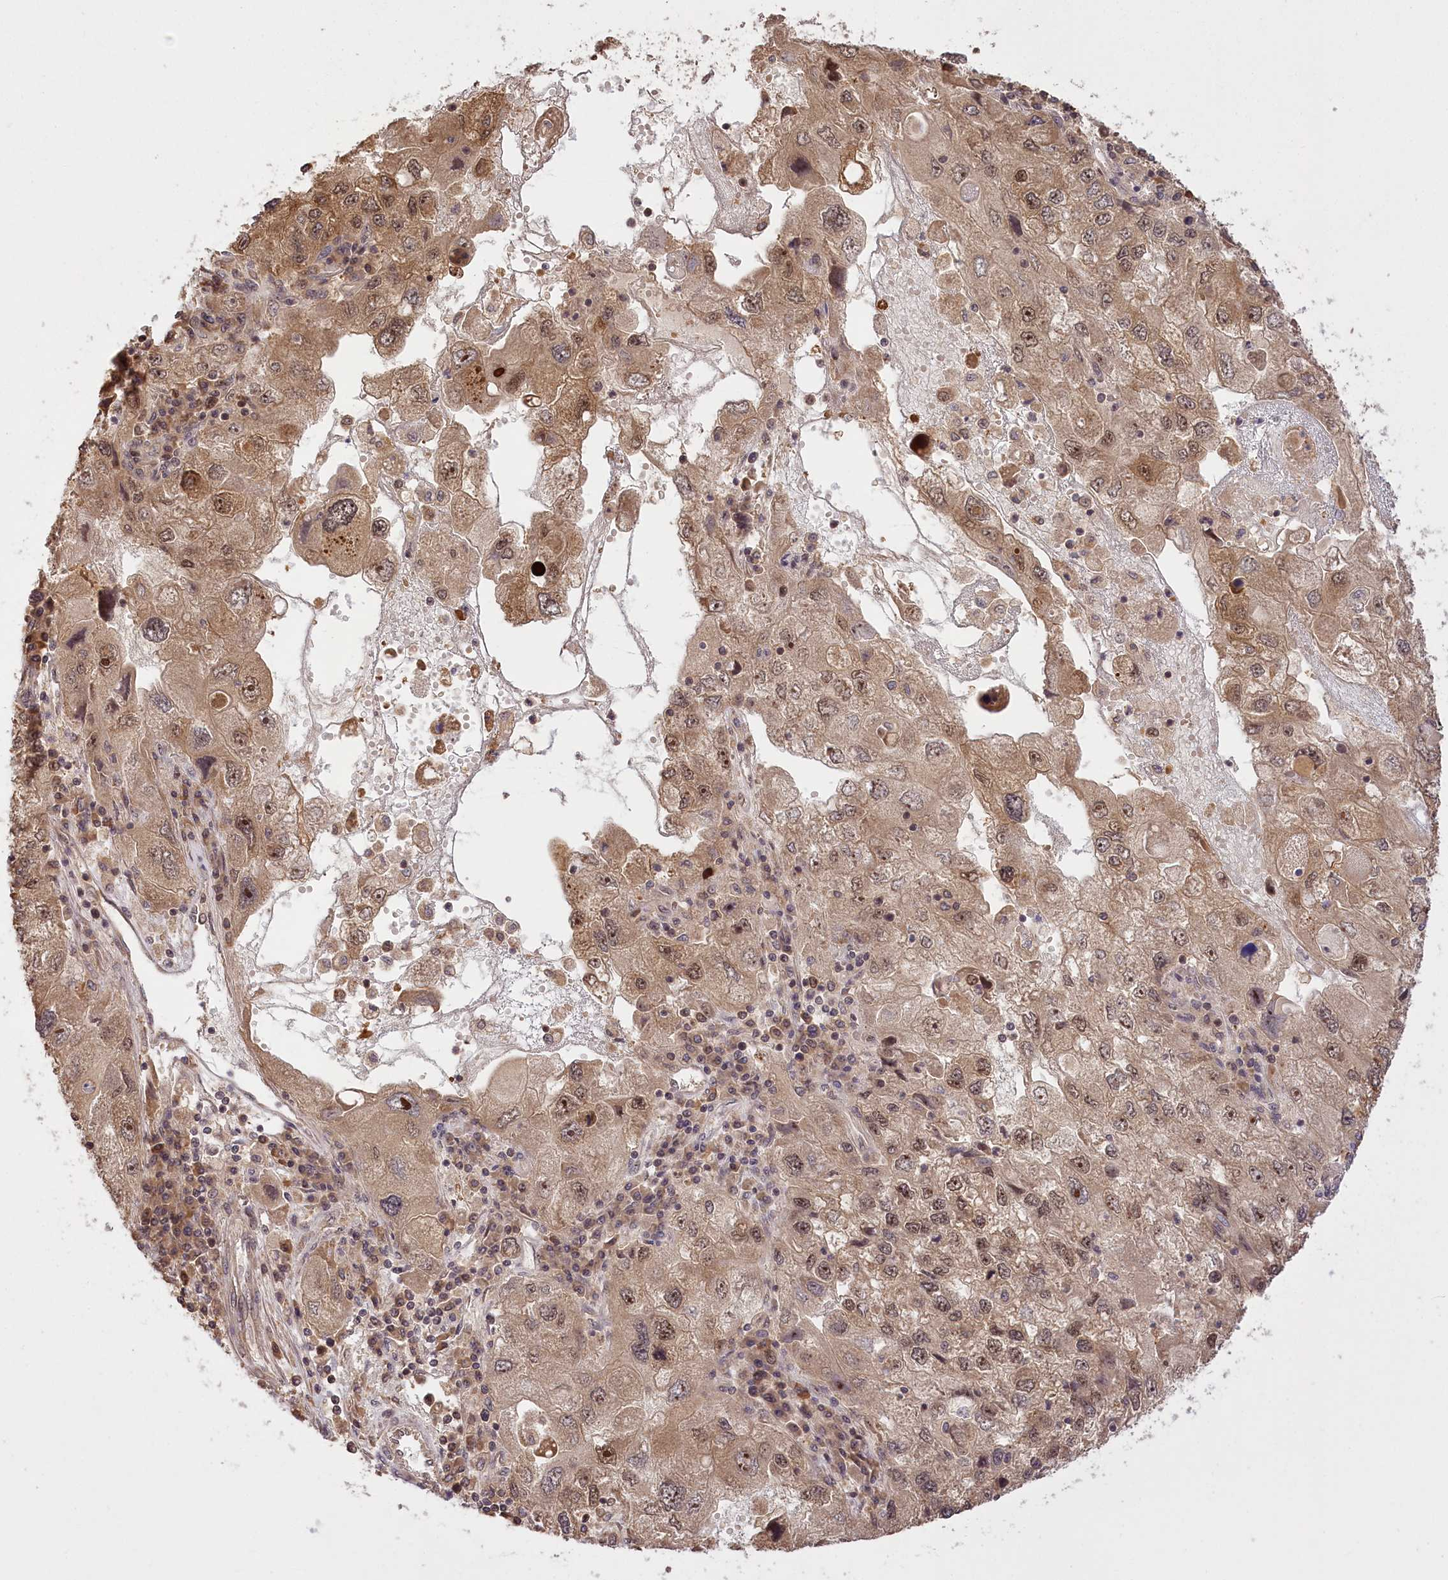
{"staining": {"intensity": "moderate", "quantity": ">75%", "location": "cytoplasmic/membranous,nuclear"}, "tissue": "endometrial cancer", "cell_type": "Tumor cells", "image_type": "cancer", "snomed": [{"axis": "morphology", "description": "Adenocarcinoma, NOS"}, {"axis": "topography", "description": "Endometrium"}], "caption": "An IHC micrograph of neoplastic tissue is shown. Protein staining in brown labels moderate cytoplasmic/membranous and nuclear positivity in endometrial adenocarcinoma within tumor cells. (DAB (3,3'-diaminobenzidine) IHC with brightfield microscopy, high magnification).", "gene": "SERGEF", "patient": {"sex": "female", "age": 49}}